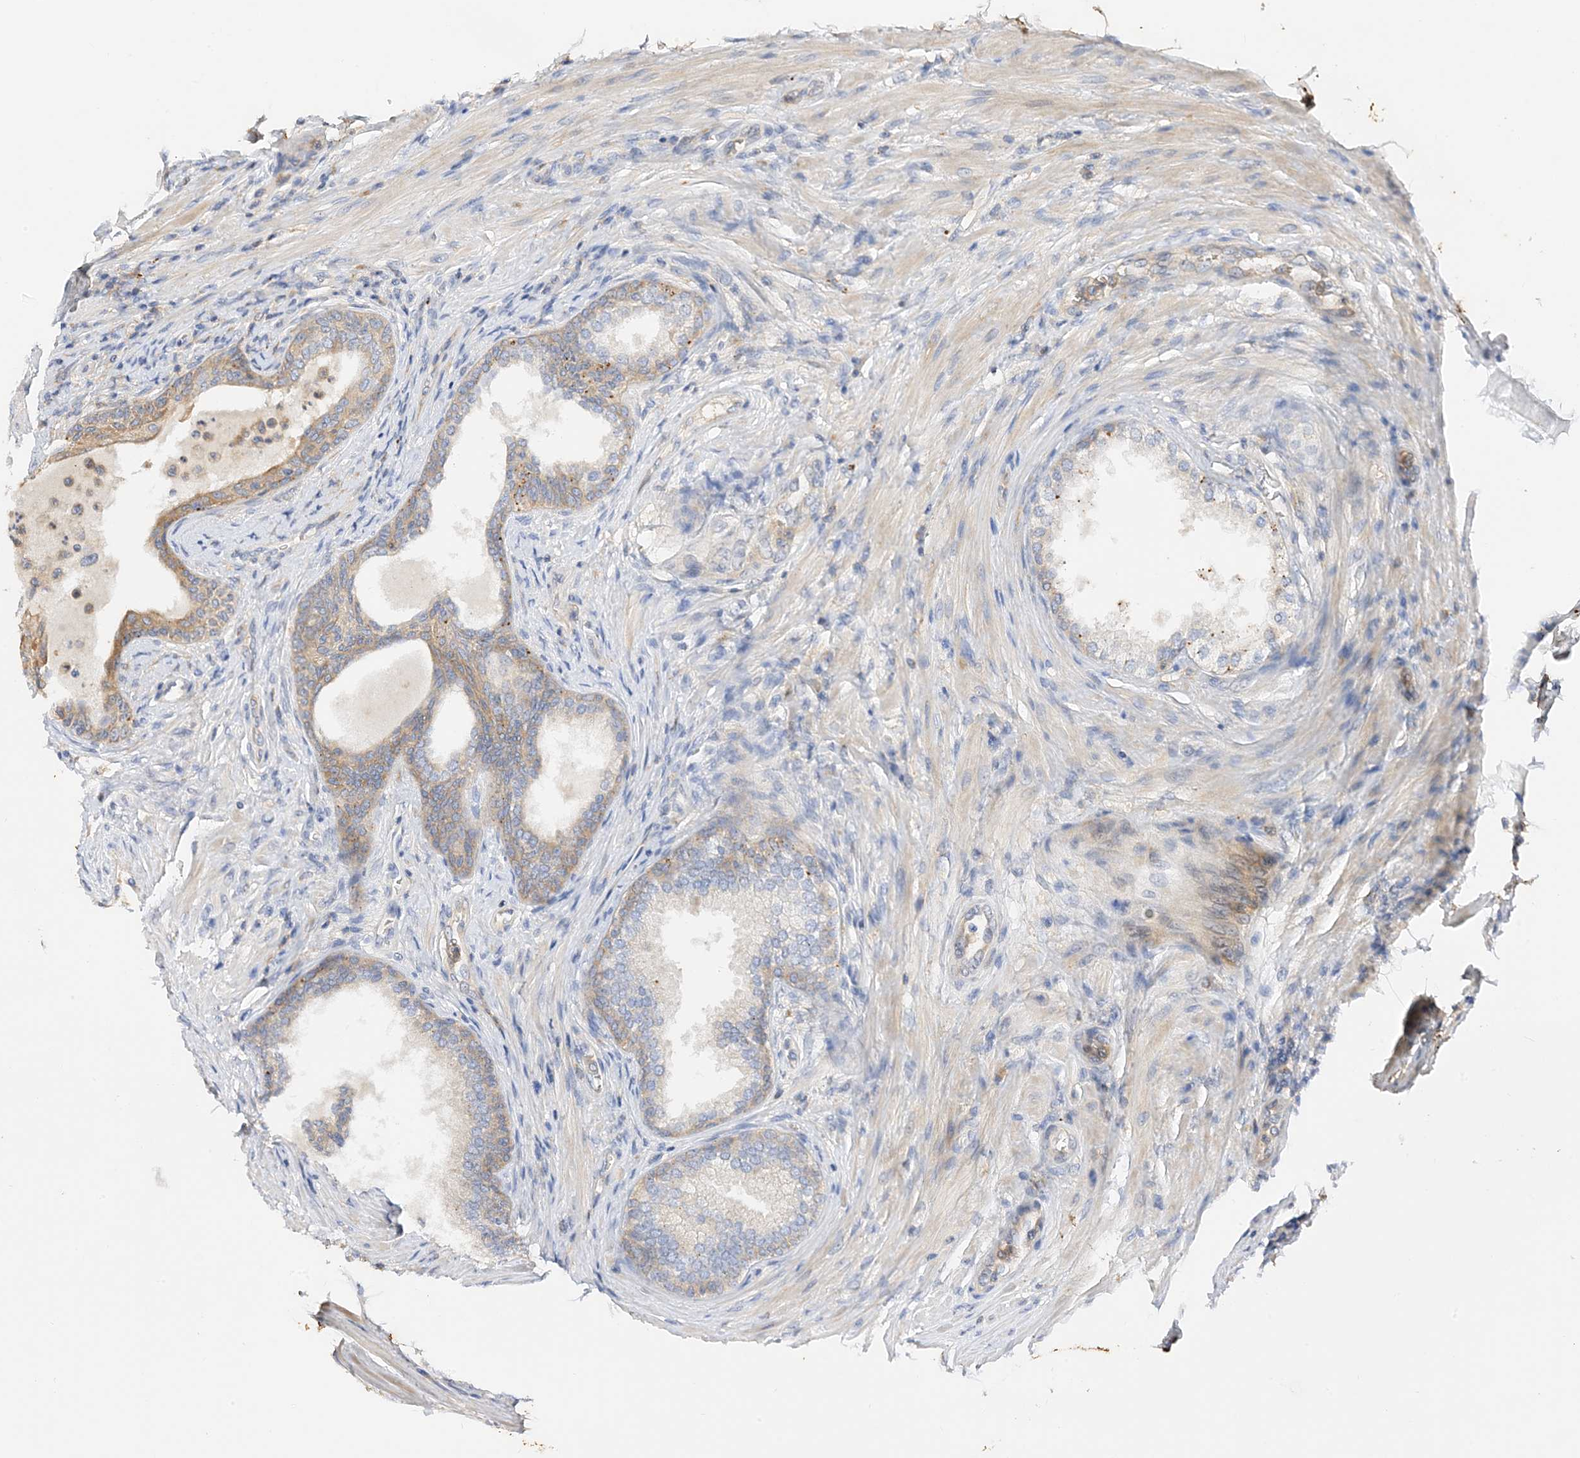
{"staining": {"intensity": "weak", "quantity": "25%-75%", "location": "cytoplasmic/membranous"}, "tissue": "prostate", "cell_type": "Glandular cells", "image_type": "normal", "snomed": [{"axis": "morphology", "description": "Normal tissue, NOS"}, {"axis": "topography", "description": "Prostate"}], "caption": "Human prostate stained with a brown dye demonstrates weak cytoplasmic/membranous positive staining in approximately 25%-75% of glandular cells.", "gene": "ARV1", "patient": {"sex": "male", "age": 76}}